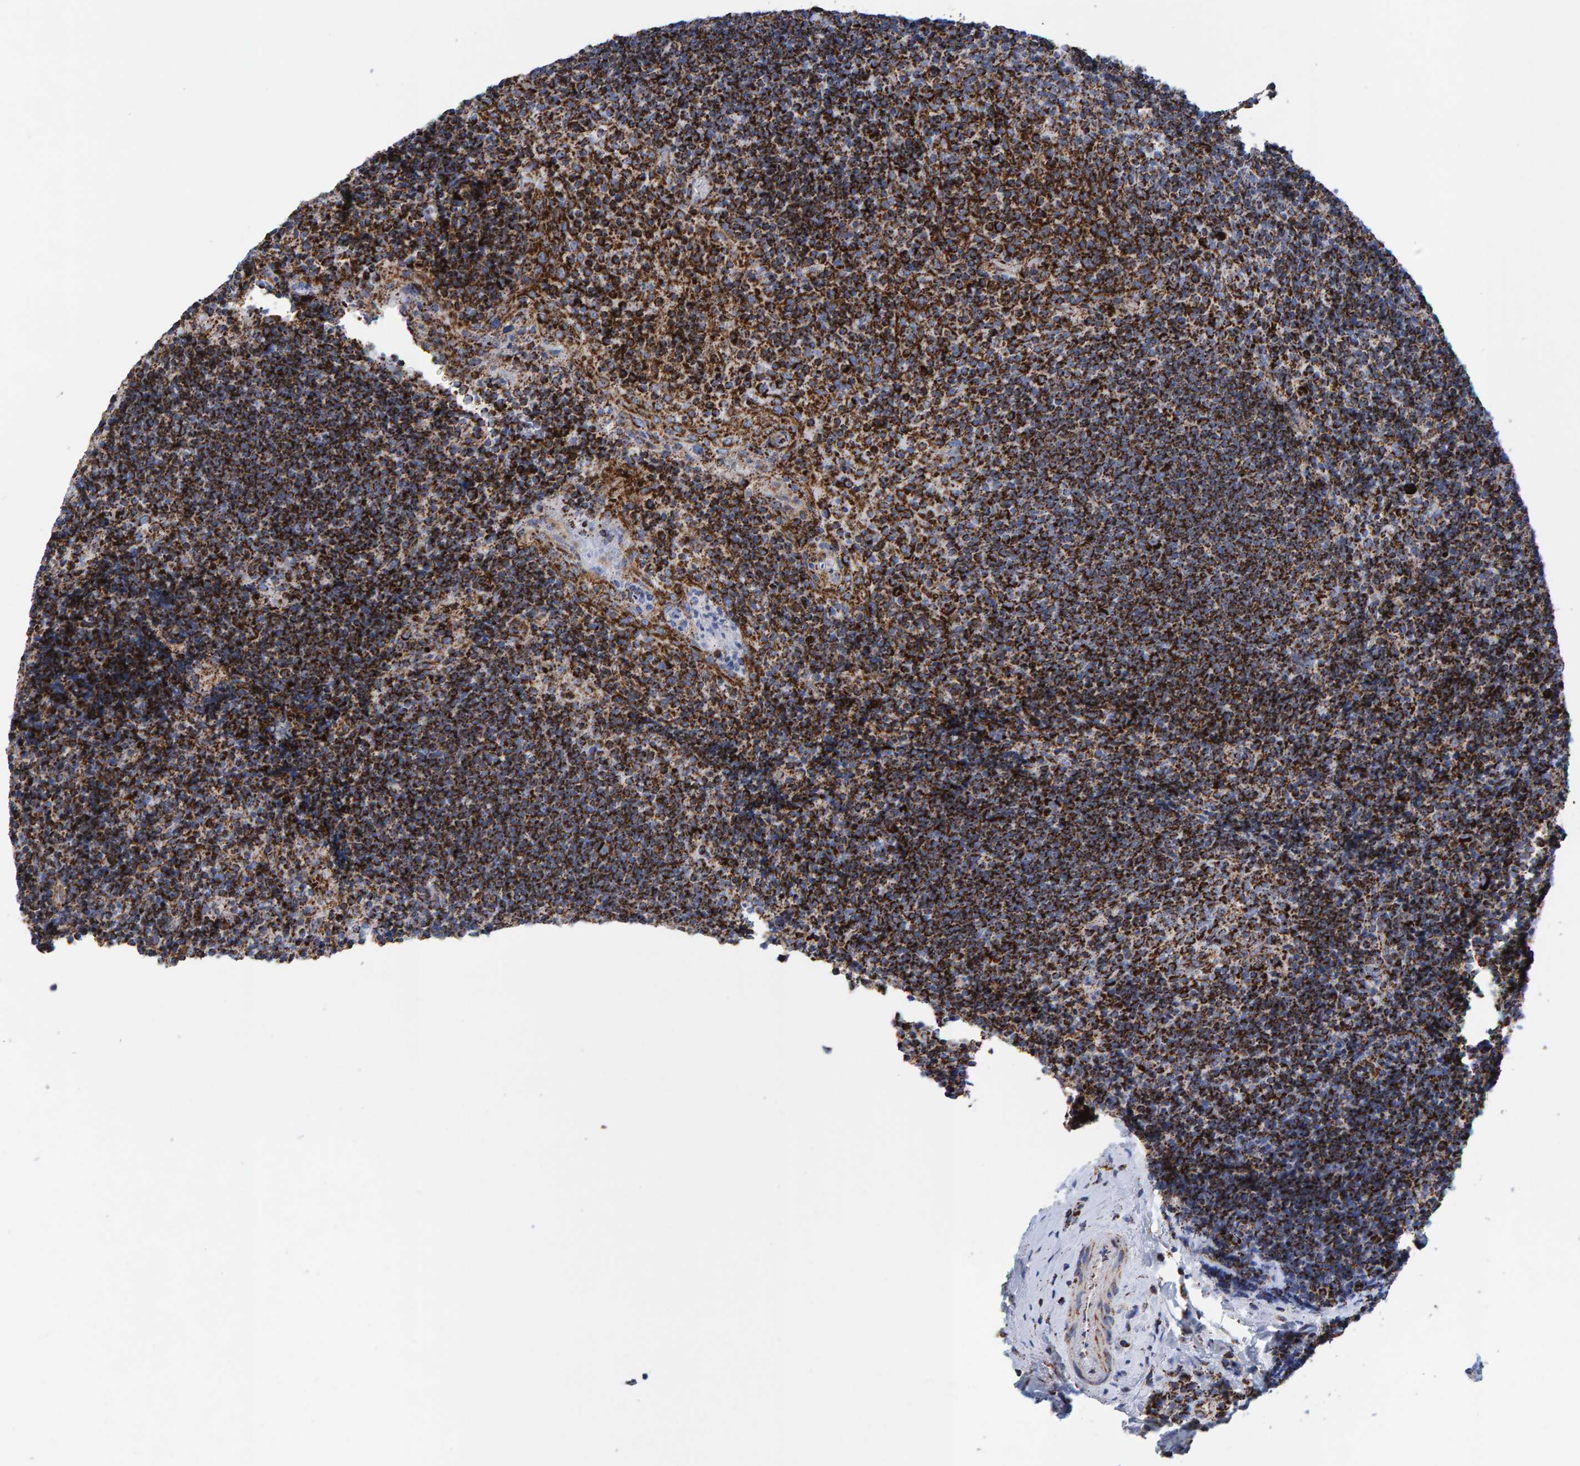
{"staining": {"intensity": "strong", "quantity": ">75%", "location": "cytoplasmic/membranous"}, "tissue": "lymphoma", "cell_type": "Tumor cells", "image_type": "cancer", "snomed": [{"axis": "morphology", "description": "Malignant lymphoma, non-Hodgkin's type, High grade"}, {"axis": "topography", "description": "Tonsil"}], "caption": "High-grade malignant lymphoma, non-Hodgkin's type was stained to show a protein in brown. There is high levels of strong cytoplasmic/membranous staining in approximately >75% of tumor cells. (IHC, brightfield microscopy, high magnification).", "gene": "ENSG00000262660", "patient": {"sex": "female", "age": 36}}